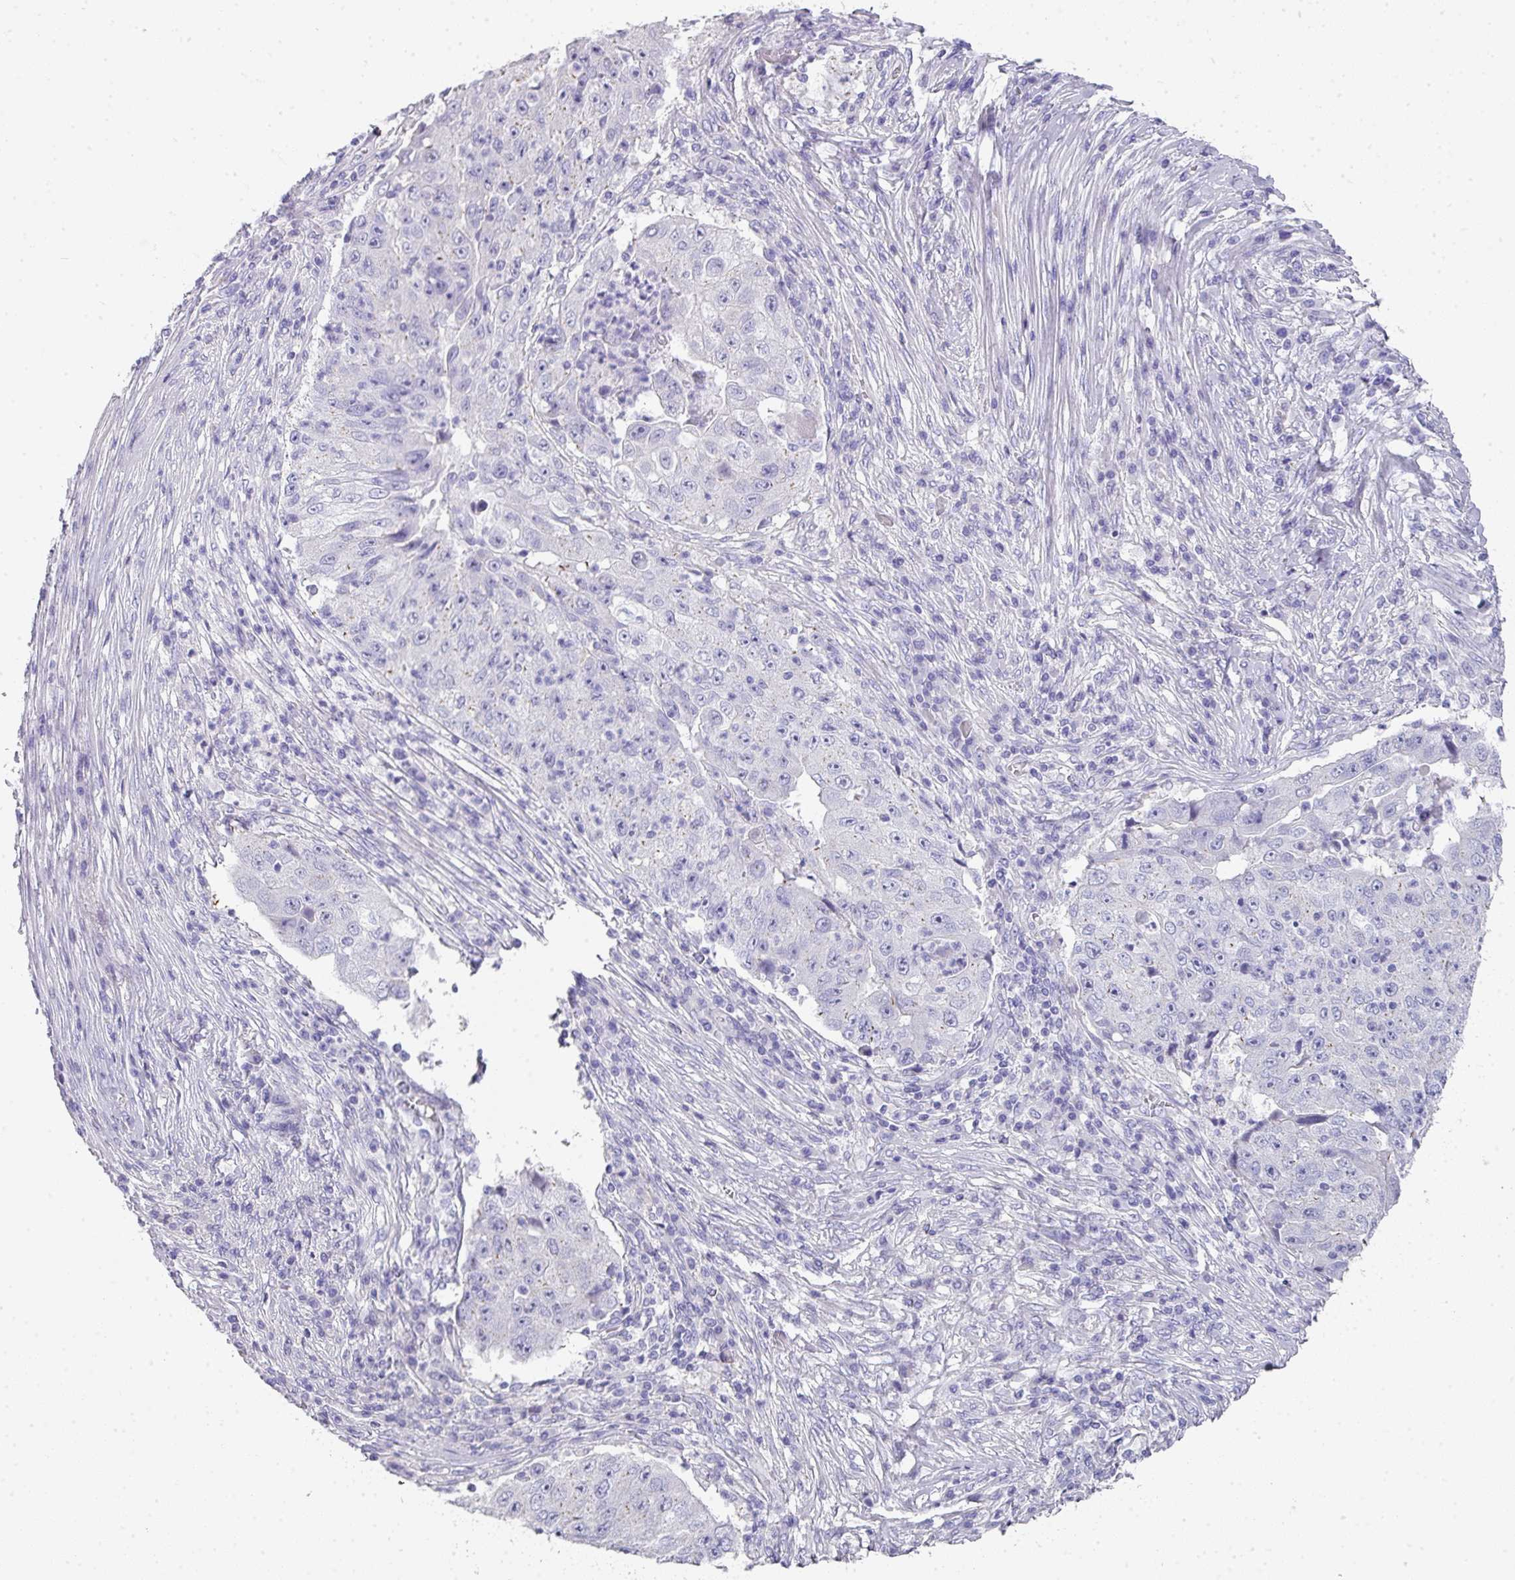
{"staining": {"intensity": "negative", "quantity": "none", "location": "none"}, "tissue": "lung cancer", "cell_type": "Tumor cells", "image_type": "cancer", "snomed": [{"axis": "morphology", "description": "Squamous cell carcinoma, NOS"}, {"axis": "topography", "description": "Lung"}], "caption": "Immunohistochemistry (IHC) micrograph of lung squamous cell carcinoma stained for a protein (brown), which demonstrates no expression in tumor cells. (DAB (3,3'-diaminobenzidine) immunohistochemistry visualized using brightfield microscopy, high magnification).", "gene": "GLI4", "patient": {"sex": "male", "age": 64}}